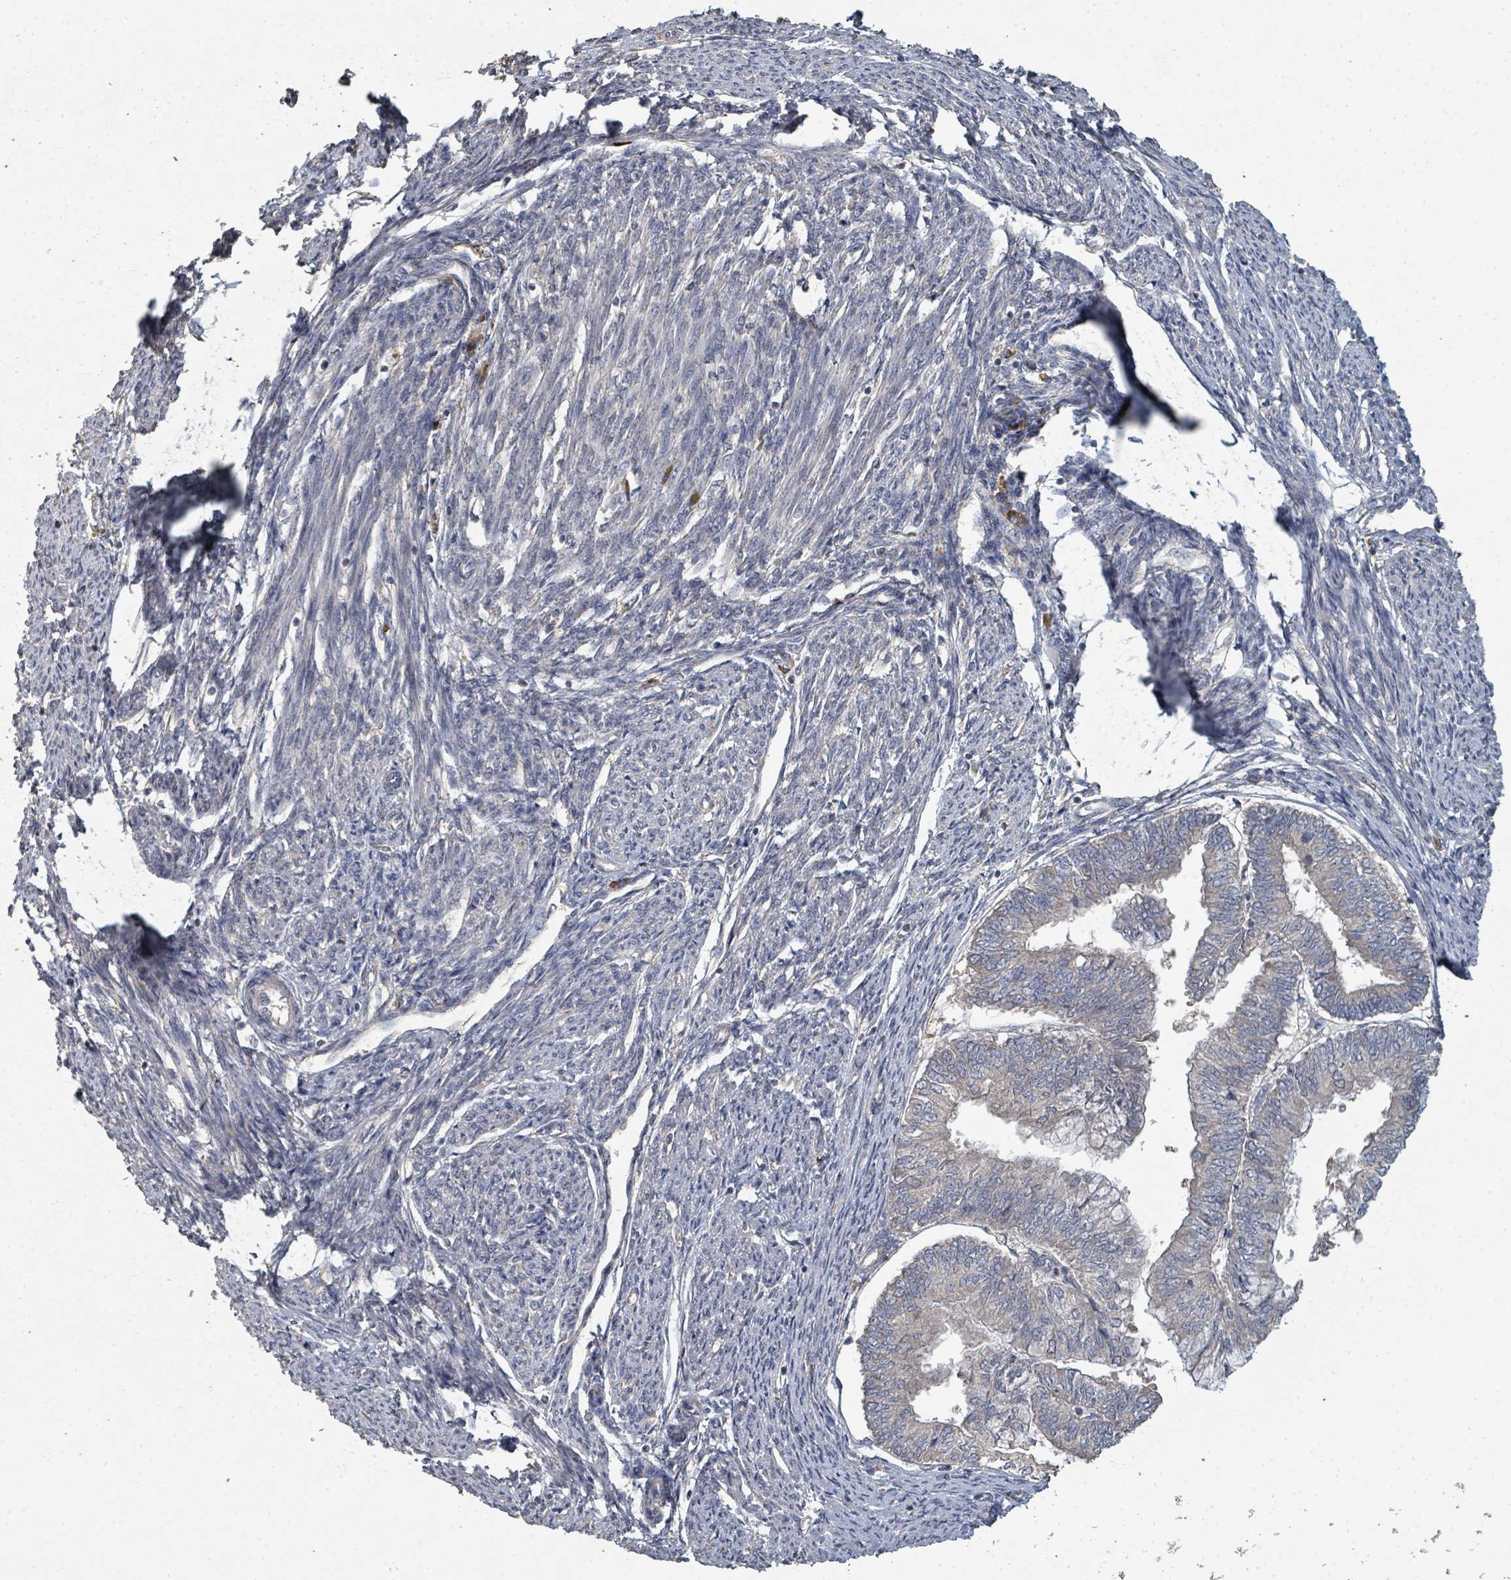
{"staining": {"intensity": "weak", "quantity": "<25%", "location": "cytoplasmic/membranous"}, "tissue": "smooth muscle", "cell_type": "Smooth muscle cells", "image_type": "normal", "snomed": [{"axis": "morphology", "description": "Normal tissue, NOS"}, {"axis": "topography", "description": "Smooth muscle"}, {"axis": "topography", "description": "Uterus"}], "caption": "This micrograph is of normal smooth muscle stained with IHC to label a protein in brown with the nuclei are counter-stained blue. There is no positivity in smooth muscle cells.", "gene": "WDFY1", "patient": {"sex": "female", "age": 59}}